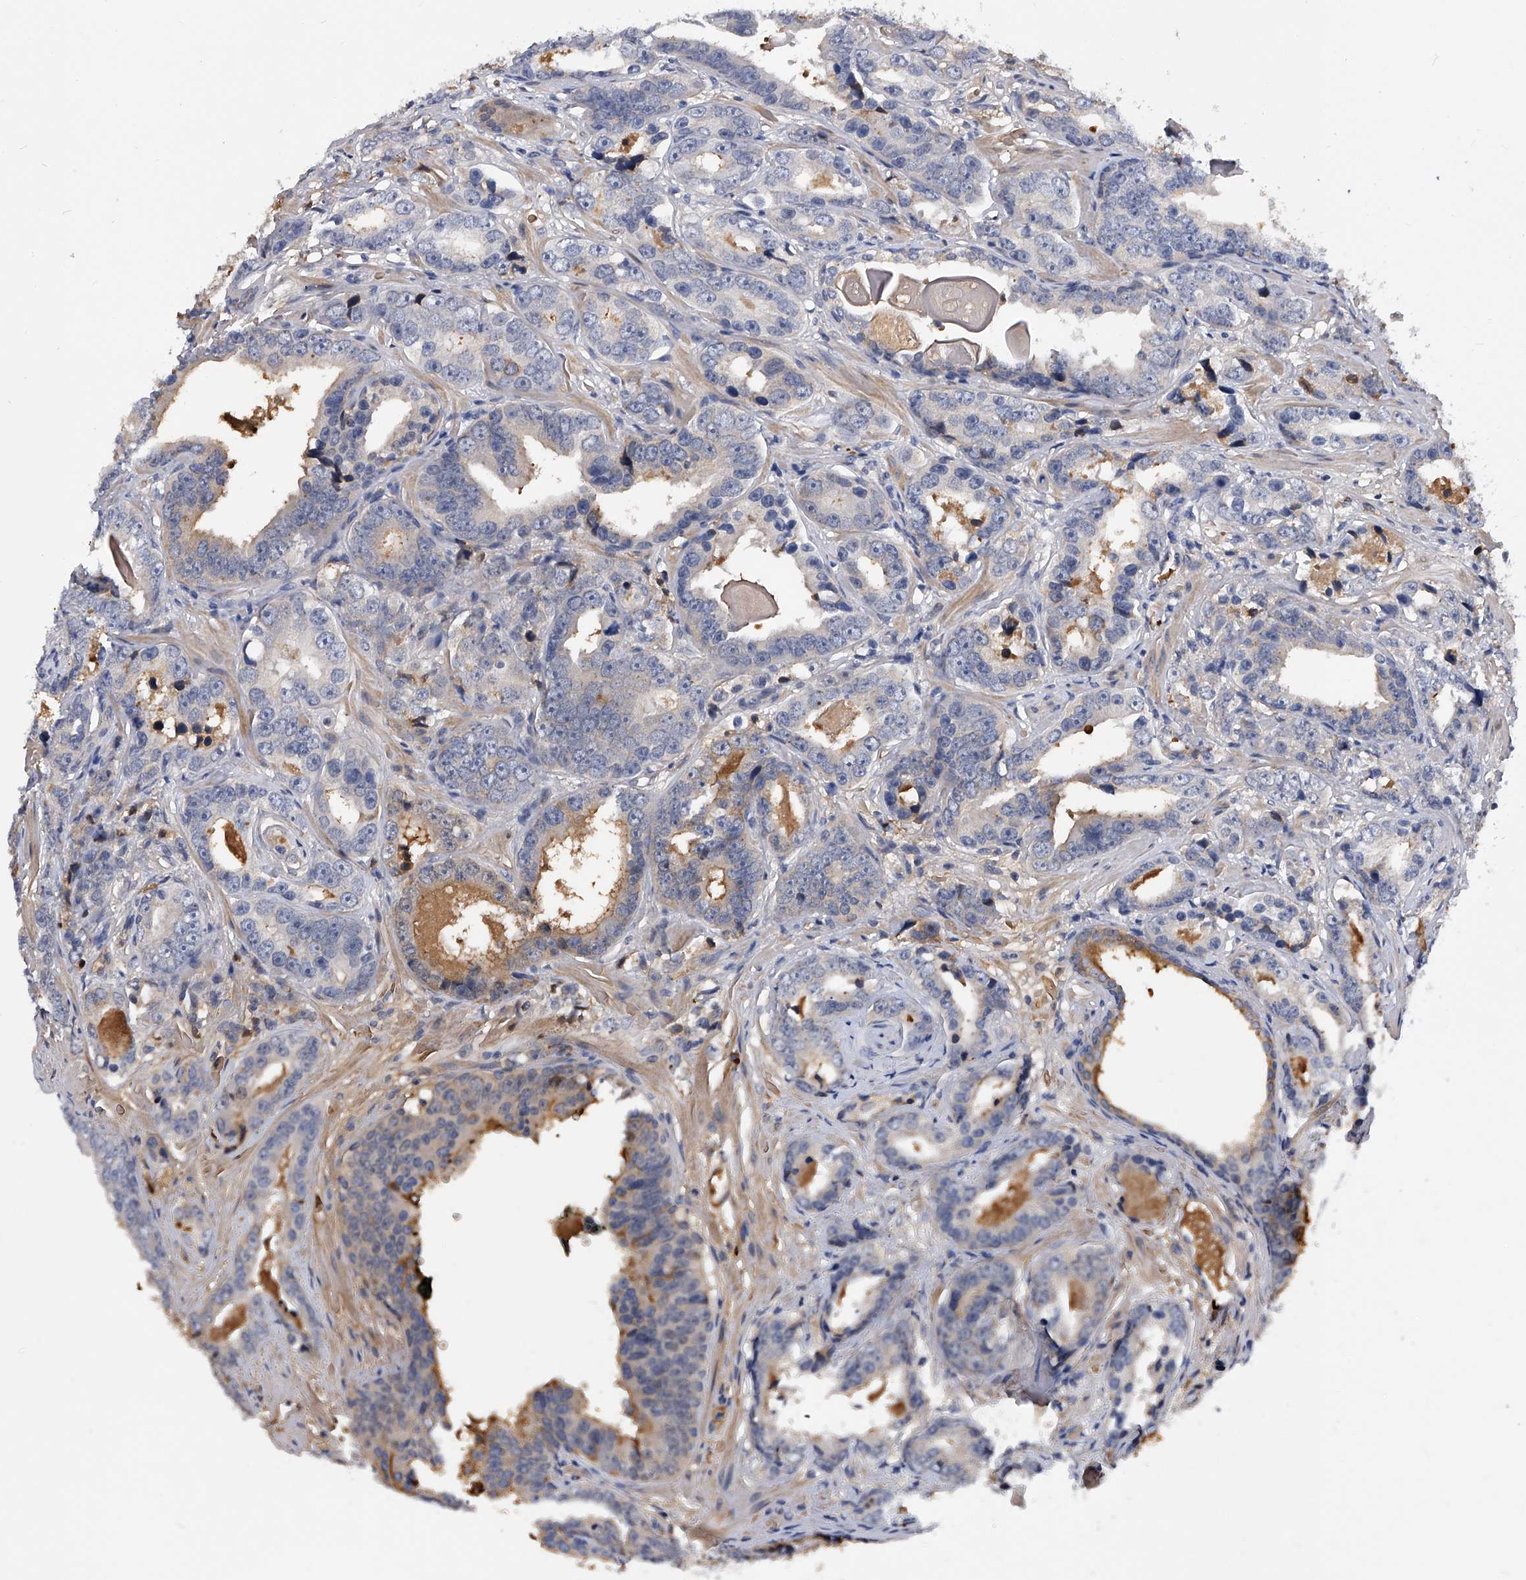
{"staining": {"intensity": "weak", "quantity": "<25%", "location": "cytoplasmic/membranous"}, "tissue": "prostate cancer", "cell_type": "Tumor cells", "image_type": "cancer", "snomed": [{"axis": "morphology", "description": "Adenocarcinoma, High grade"}, {"axis": "topography", "description": "Prostate"}], "caption": "This photomicrograph is of prostate cancer stained with immunohistochemistry (IHC) to label a protein in brown with the nuclei are counter-stained blue. There is no staining in tumor cells.", "gene": "ZNF25", "patient": {"sex": "male", "age": 62}}